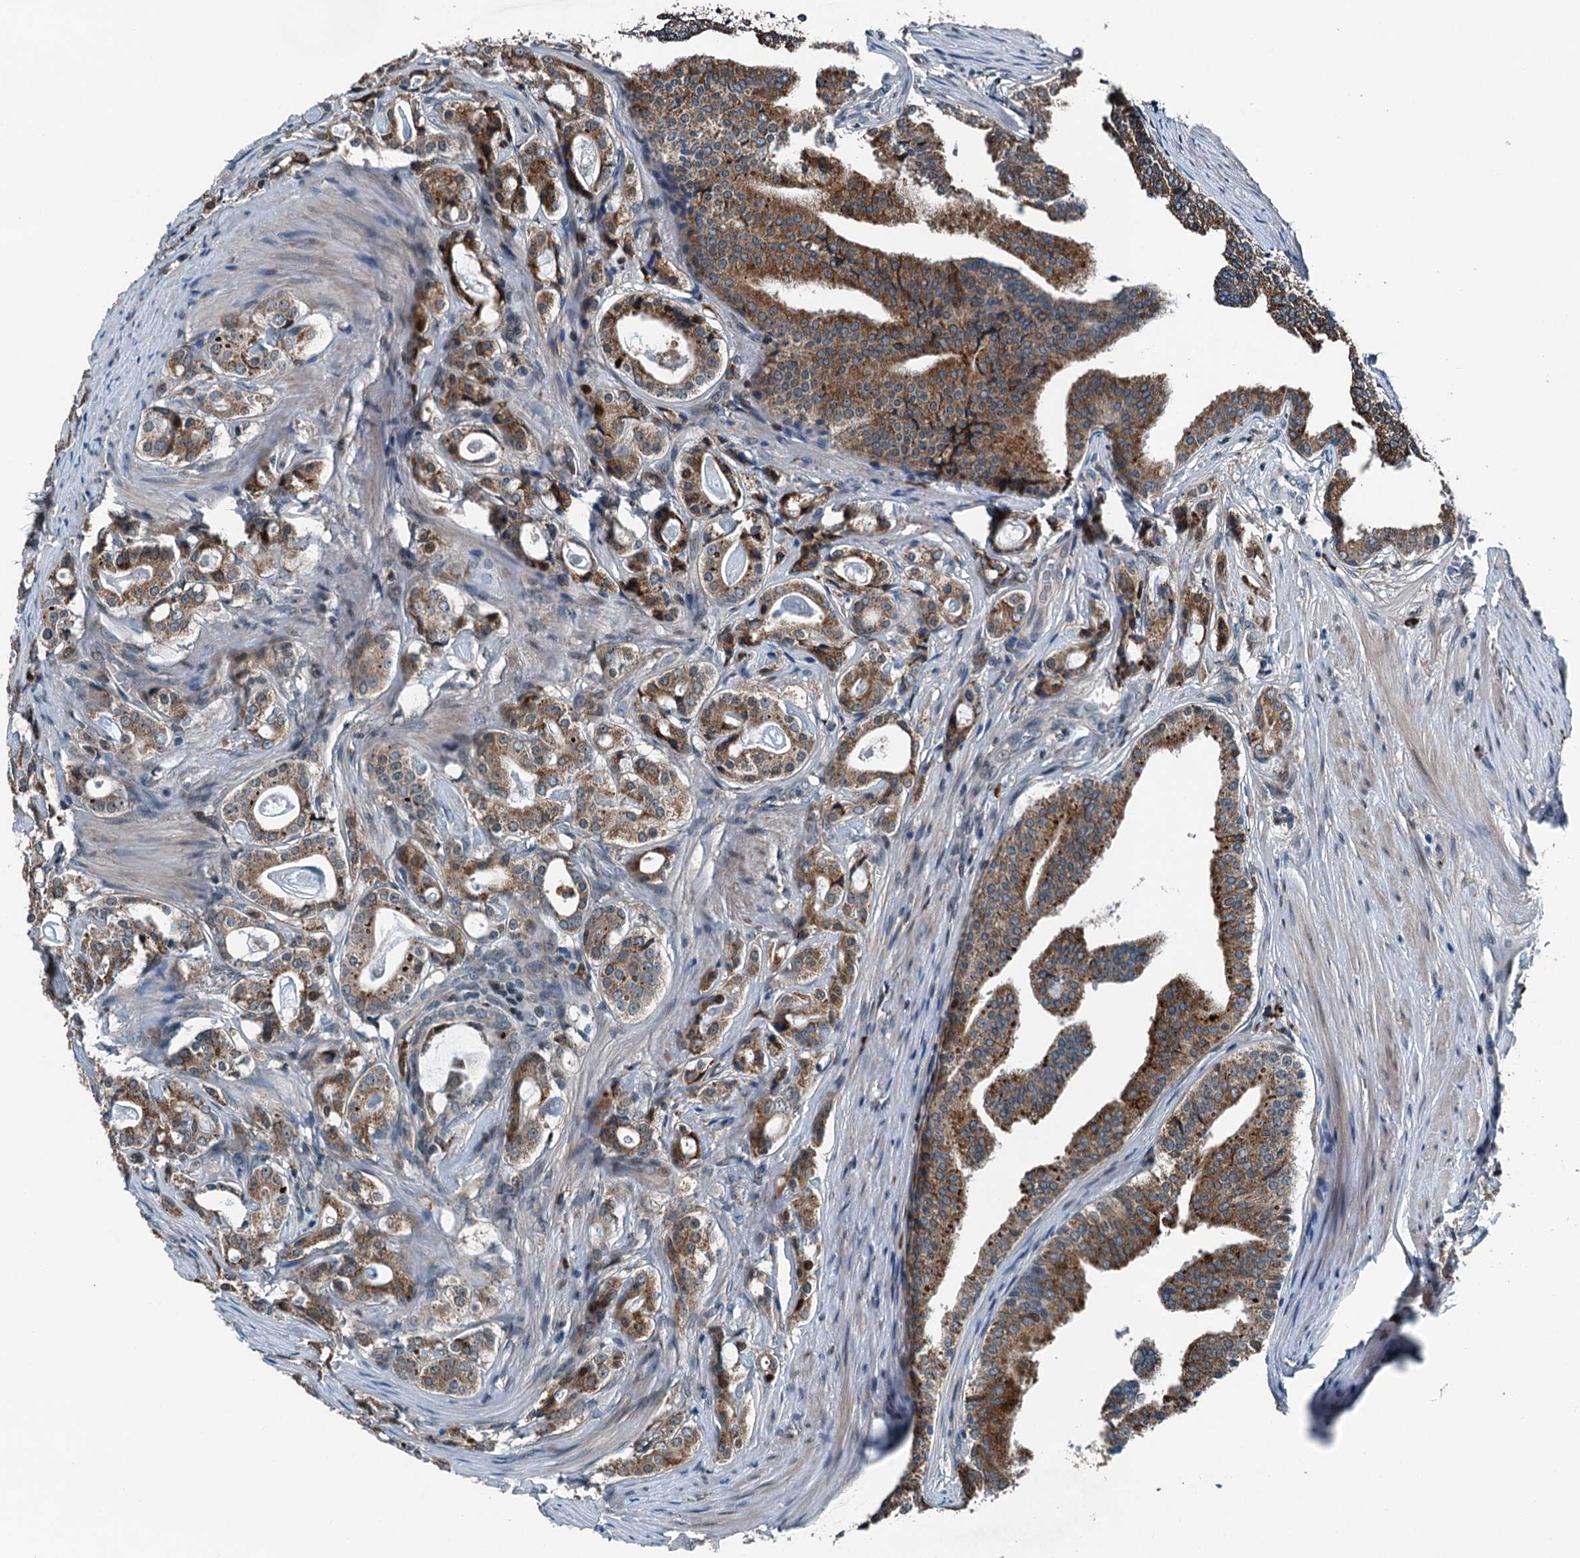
{"staining": {"intensity": "moderate", "quantity": ">75%", "location": "cytoplasmic/membranous"}, "tissue": "prostate cancer", "cell_type": "Tumor cells", "image_type": "cancer", "snomed": [{"axis": "morphology", "description": "Adenocarcinoma, High grade"}, {"axis": "topography", "description": "Prostate"}], "caption": "This photomicrograph exhibits prostate cancer (high-grade adenocarcinoma) stained with immunohistochemistry to label a protein in brown. The cytoplasmic/membranous of tumor cells show moderate positivity for the protein. Nuclei are counter-stained blue.", "gene": "TAMALIN", "patient": {"sex": "male", "age": 63}}